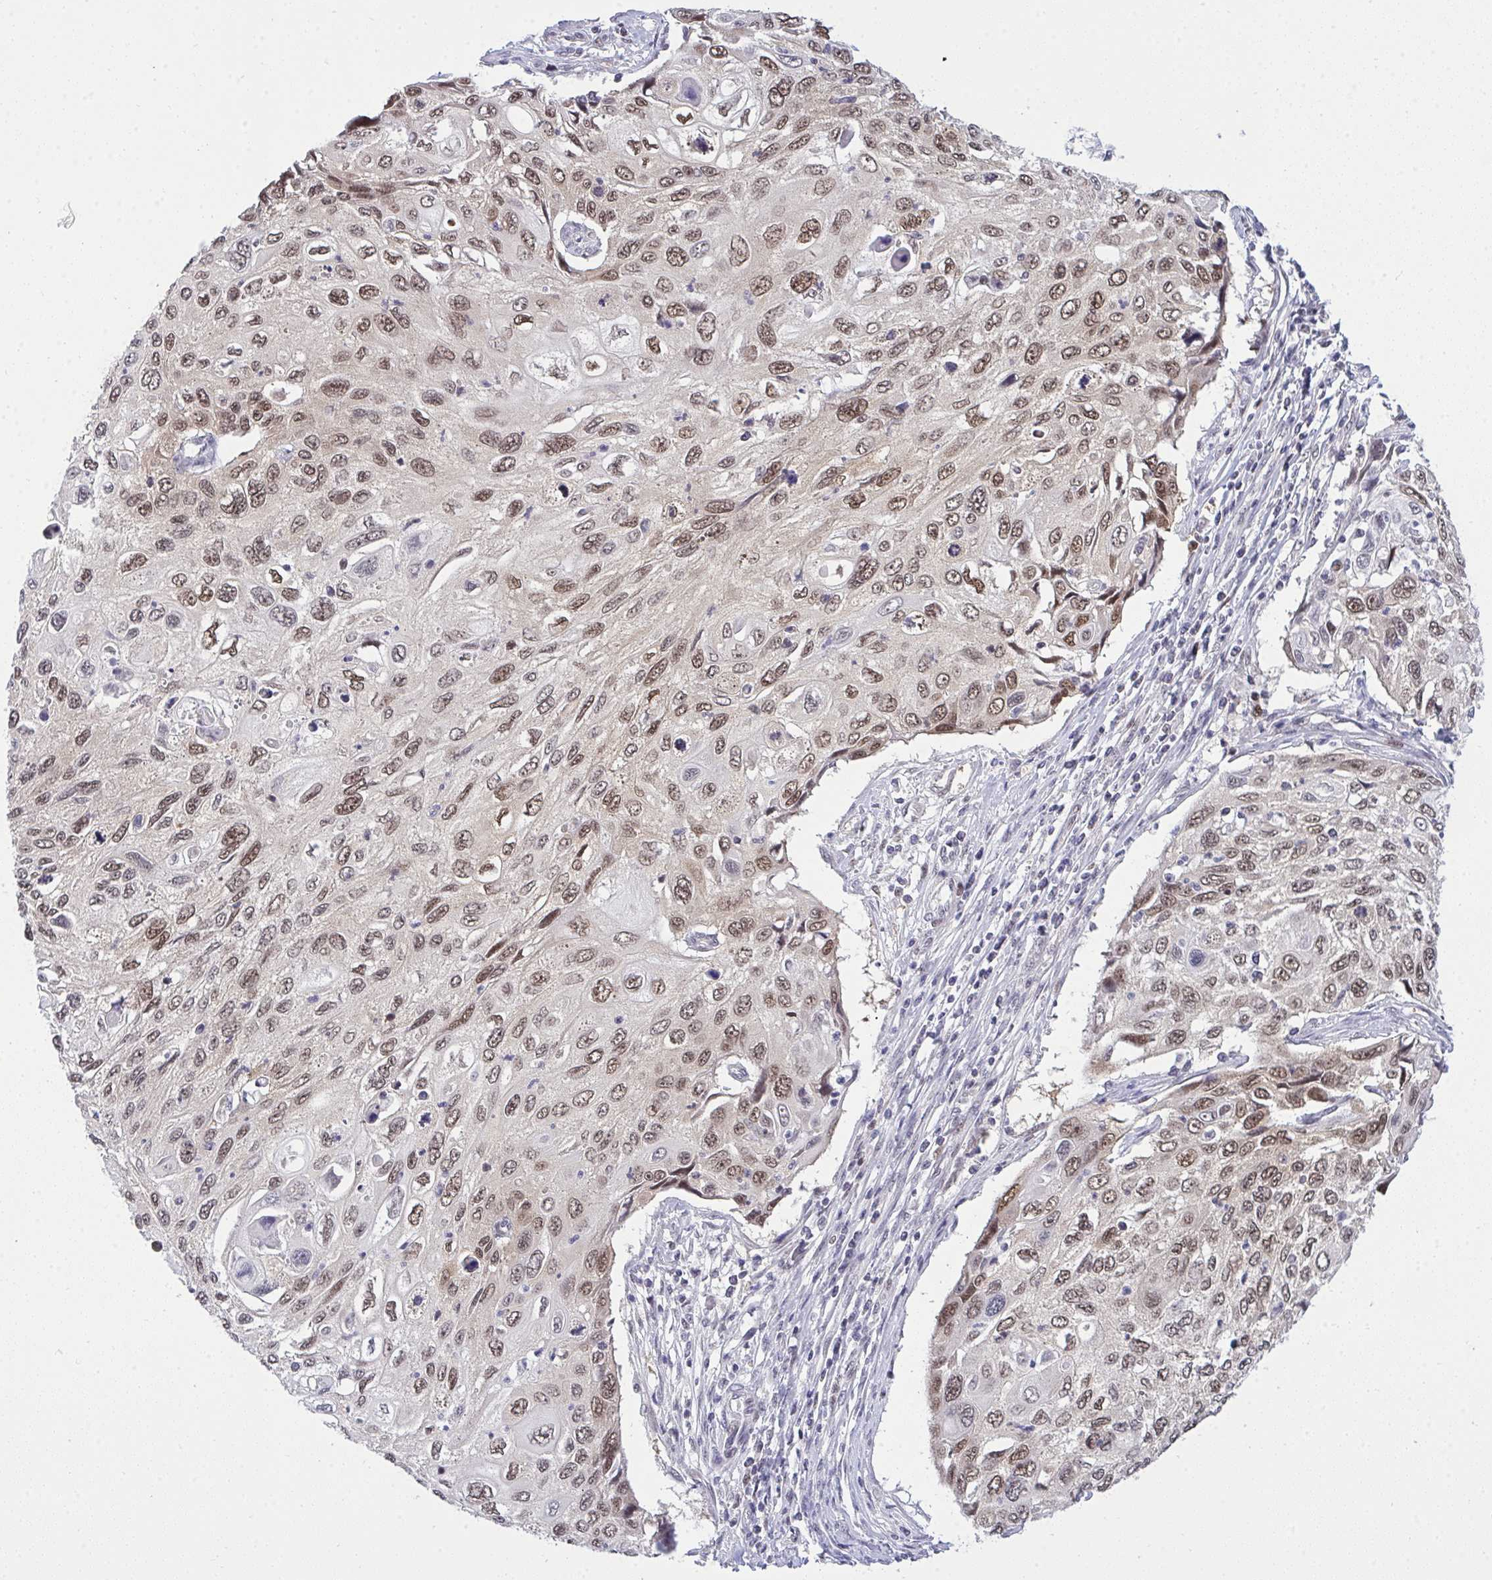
{"staining": {"intensity": "moderate", "quantity": ">75%", "location": "nuclear"}, "tissue": "cervical cancer", "cell_type": "Tumor cells", "image_type": "cancer", "snomed": [{"axis": "morphology", "description": "Squamous cell carcinoma, NOS"}, {"axis": "topography", "description": "Cervix"}], "caption": "Human cervical cancer (squamous cell carcinoma) stained with a brown dye demonstrates moderate nuclear positive staining in about >75% of tumor cells.", "gene": "RFC4", "patient": {"sex": "female", "age": 70}}